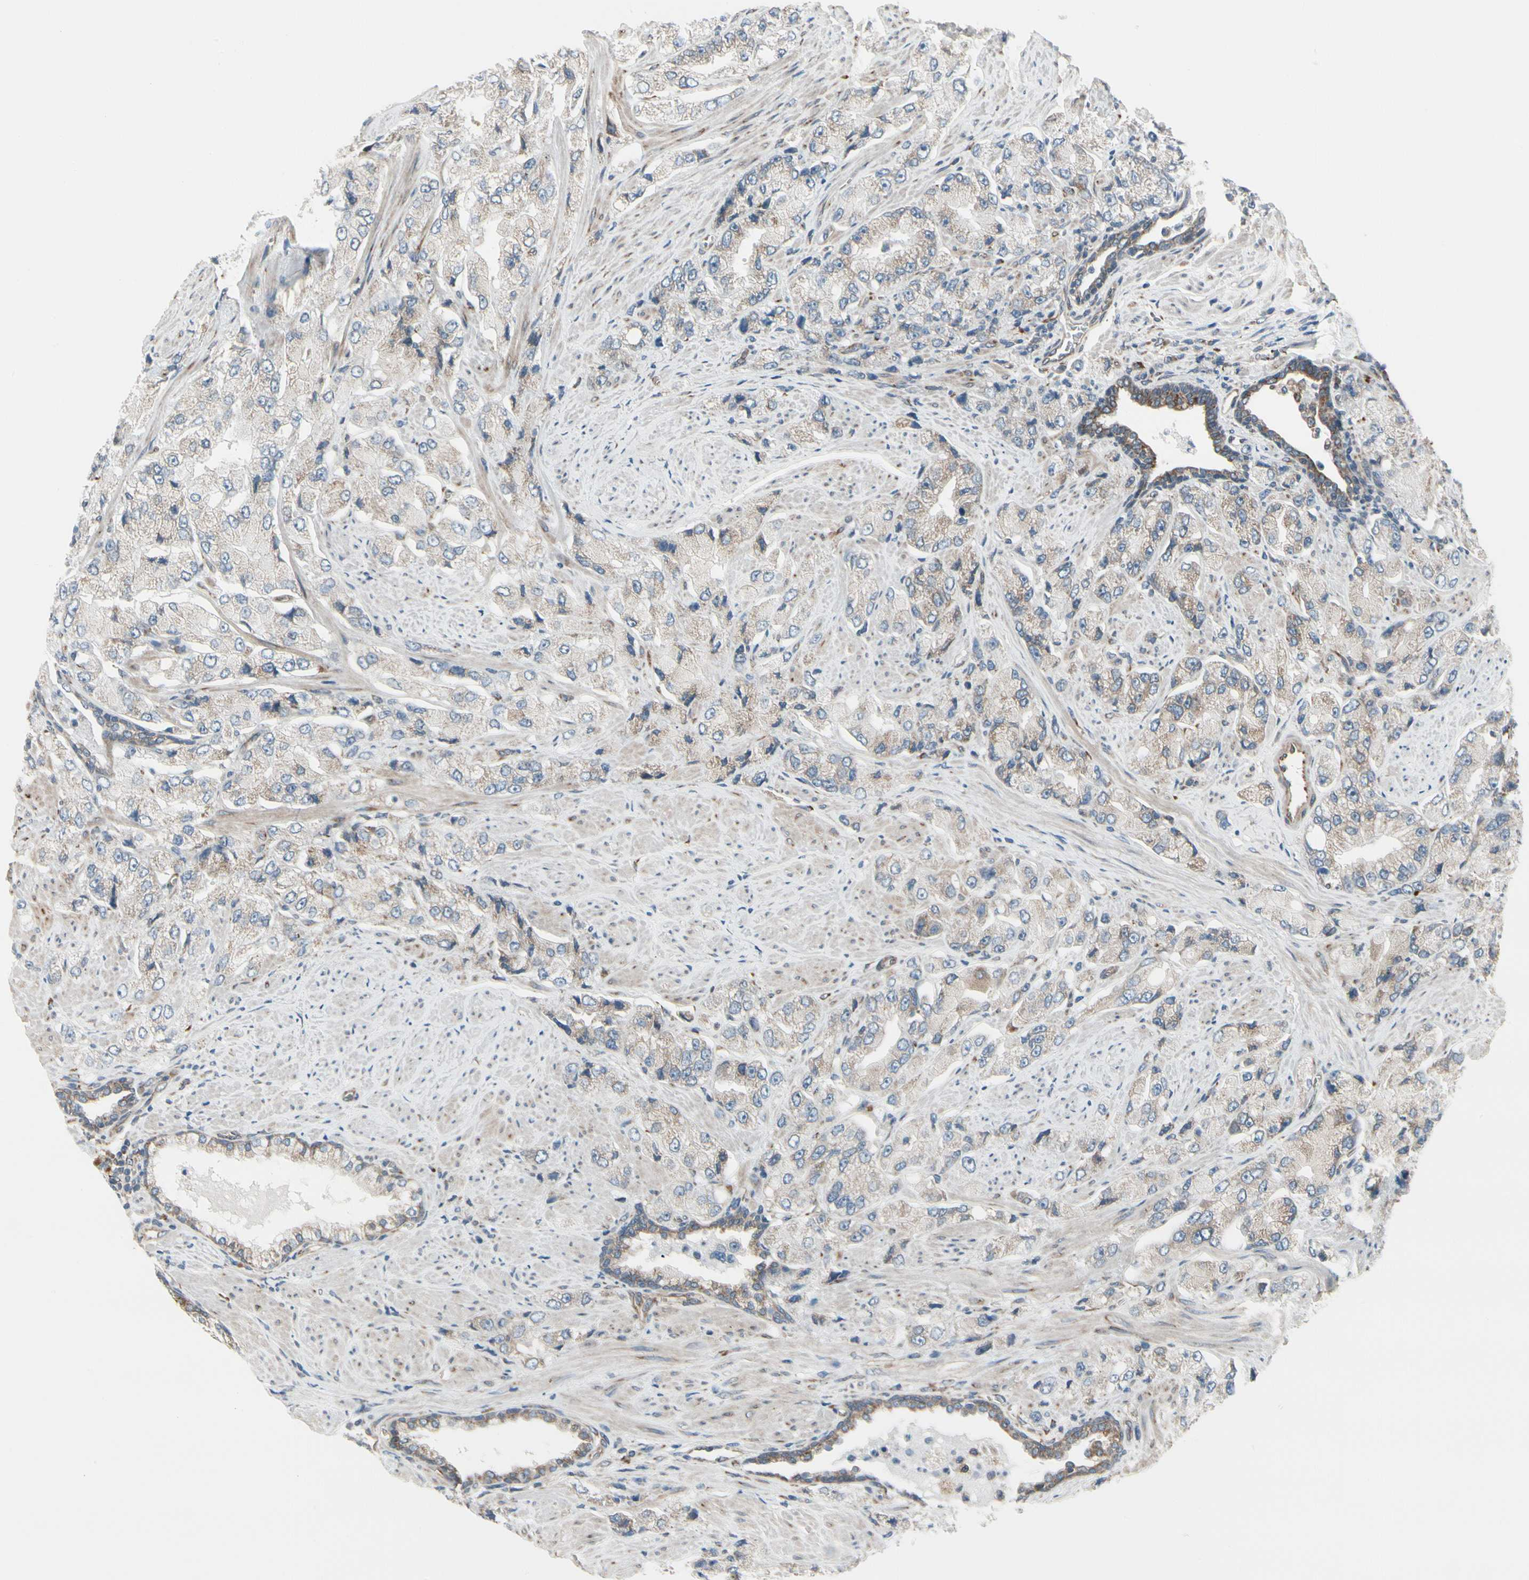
{"staining": {"intensity": "weak", "quantity": "25%-75%", "location": "cytoplasmic/membranous"}, "tissue": "prostate cancer", "cell_type": "Tumor cells", "image_type": "cancer", "snomed": [{"axis": "morphology", "description": "Adenocarcinoma, High grade"}, {"axis": "topography", "description": "Prostate"}], "caption": "A brown stain highlights weak cytoplasmic/membranous positivity of a protein in prostate cancer (adenocarcinoma (high-grade)) tumor cells.", "gene": "FNDC3A", "patient": {"sex": "male", "age": 58}}